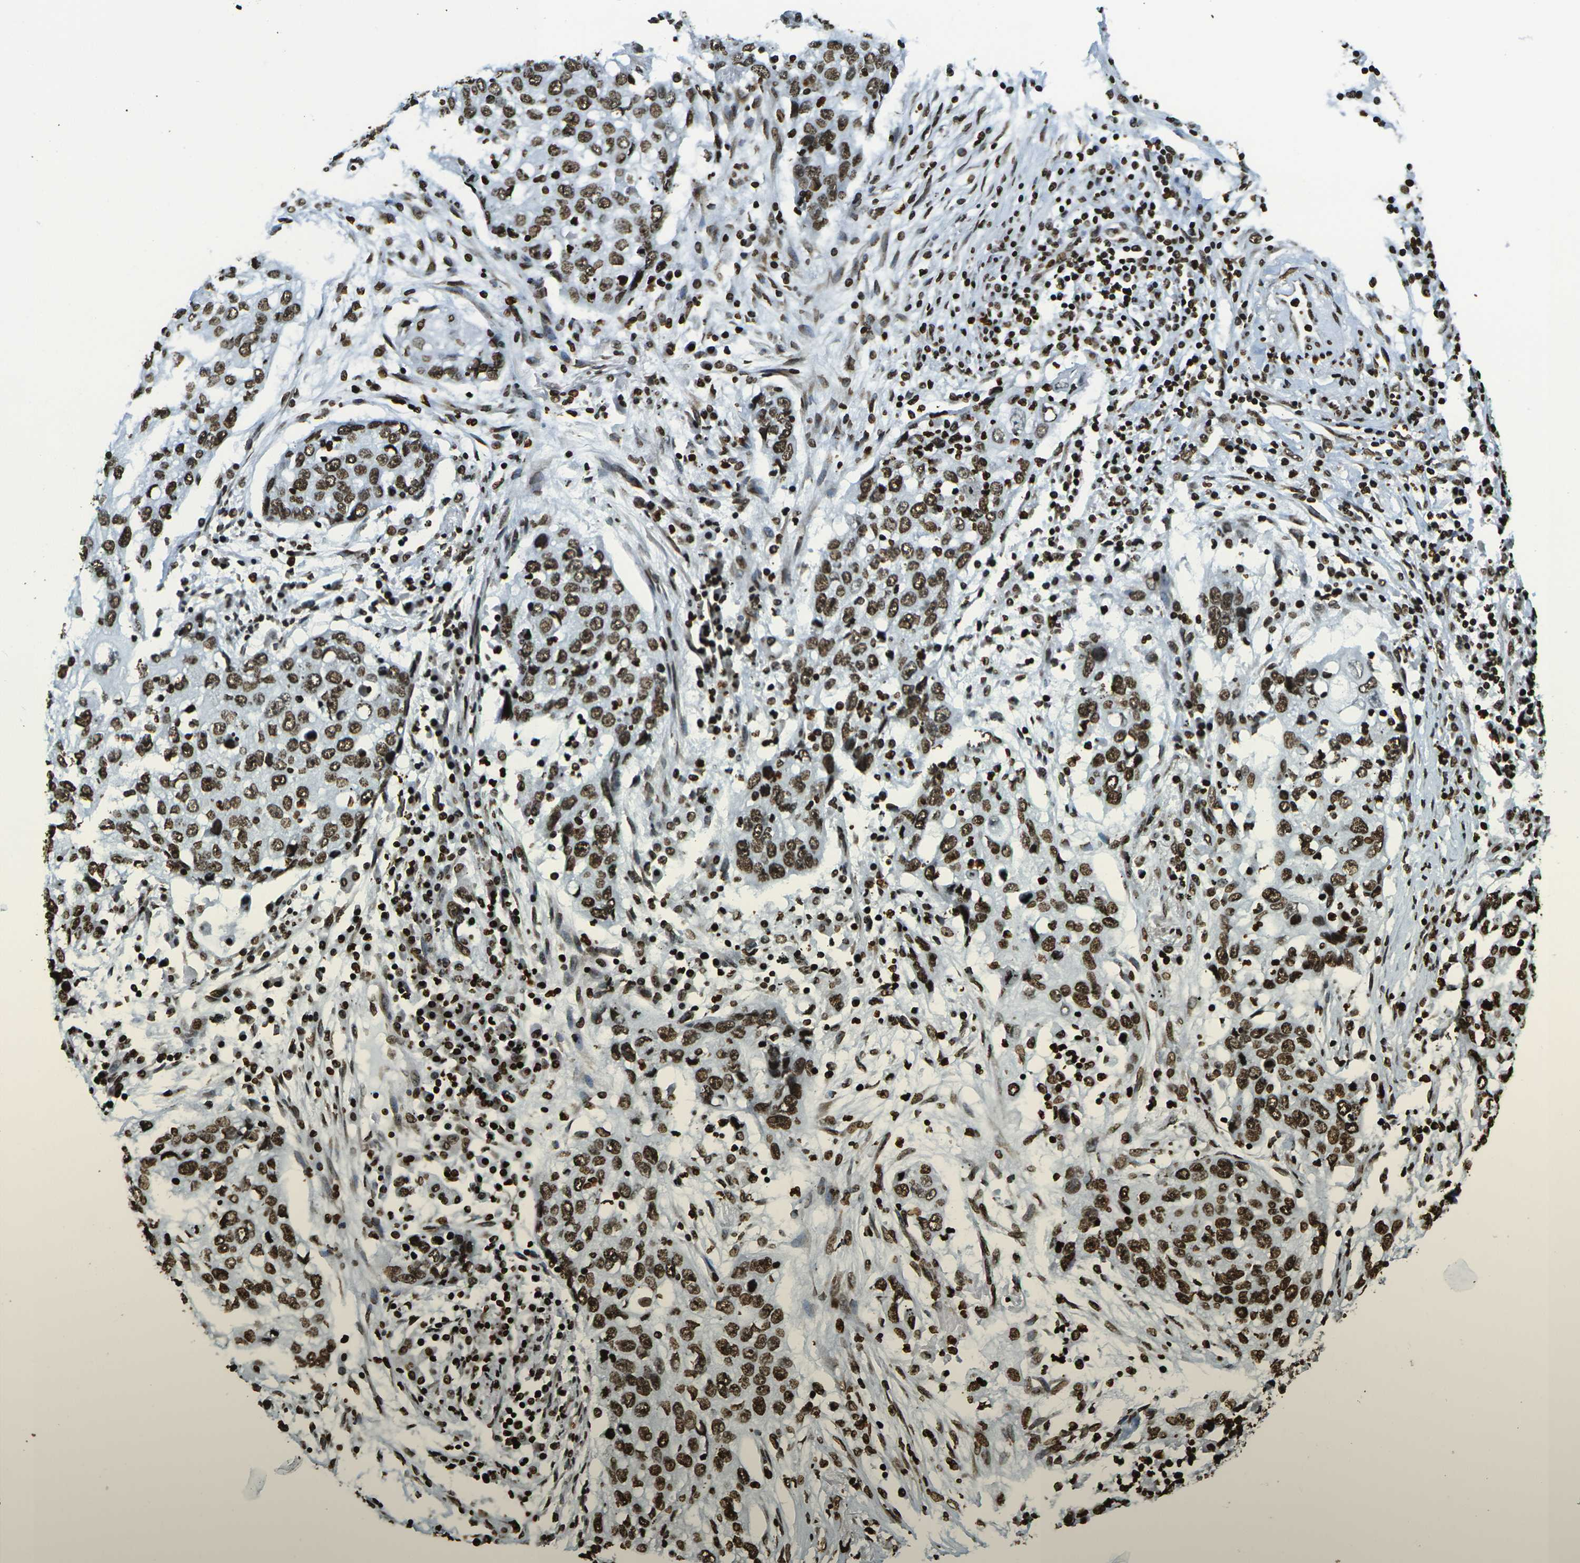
{"staining": {"intensity": "strong", "quantity": ">75%", "location": "nuclear"}, "tissue": "lung cancer", "cell_type": "Tumor cells", "image_type": "cancer", "snomed": [{"axis": "morphology", "description": "Squamous cell carcinoma, NOS"}, {"axis": "topography", "description": "Lung"}], "caption": "Protein staining exhibits strong nuclear expression in about >75% of tumor cells in lung squamous cell carcinoma.", "gene": "H1-2", "patient": {"sex": "female", "age": 63}}